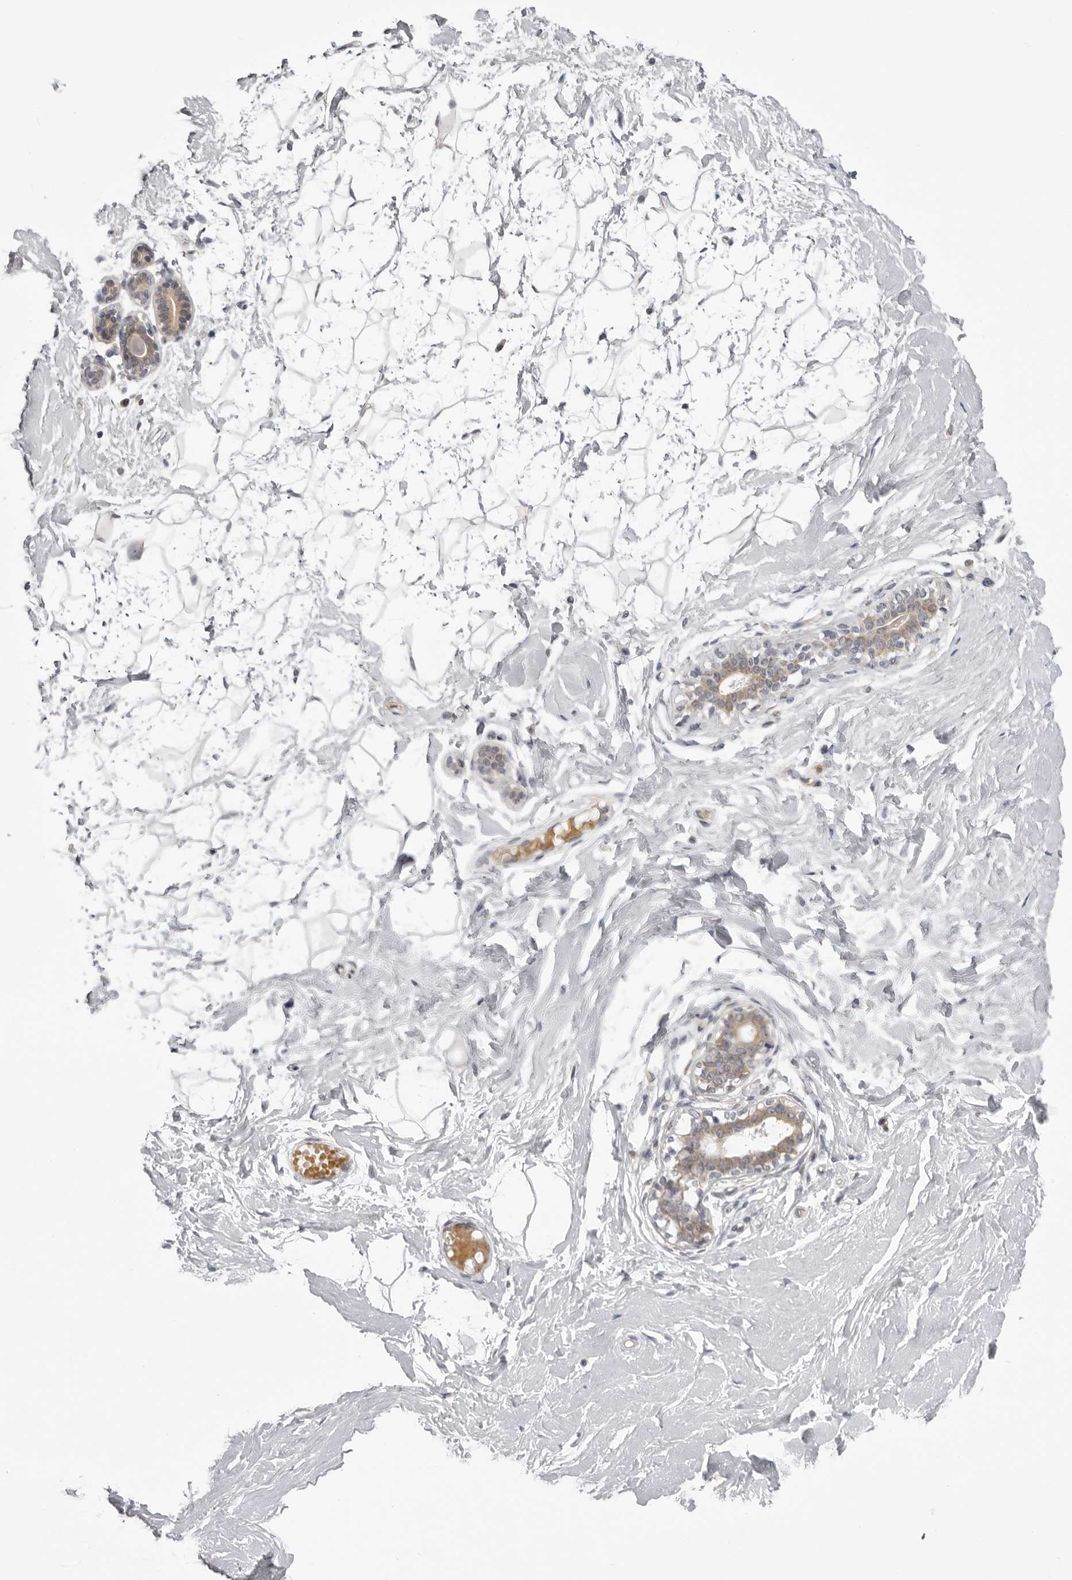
{"staining": {"intensity": "negative", "quantity": "none", "location": "none"}, "tissue": "breast", "cell_type": "Adipocytes", "image_type": "normal", "snomed": [{"axis": "morphology", "description": "Normal tissue, NOS"}, {"axis": "morphology", "description": "Adenoma, NOS"}, {"axis": "topography", "description": "Breast"}], "caption": "DAB immunohistochemical staining of normal human breast shows no significant staining in adipocytes.", "gene": "EPHA10", "patient": {"sex": "female", "age": 23}}